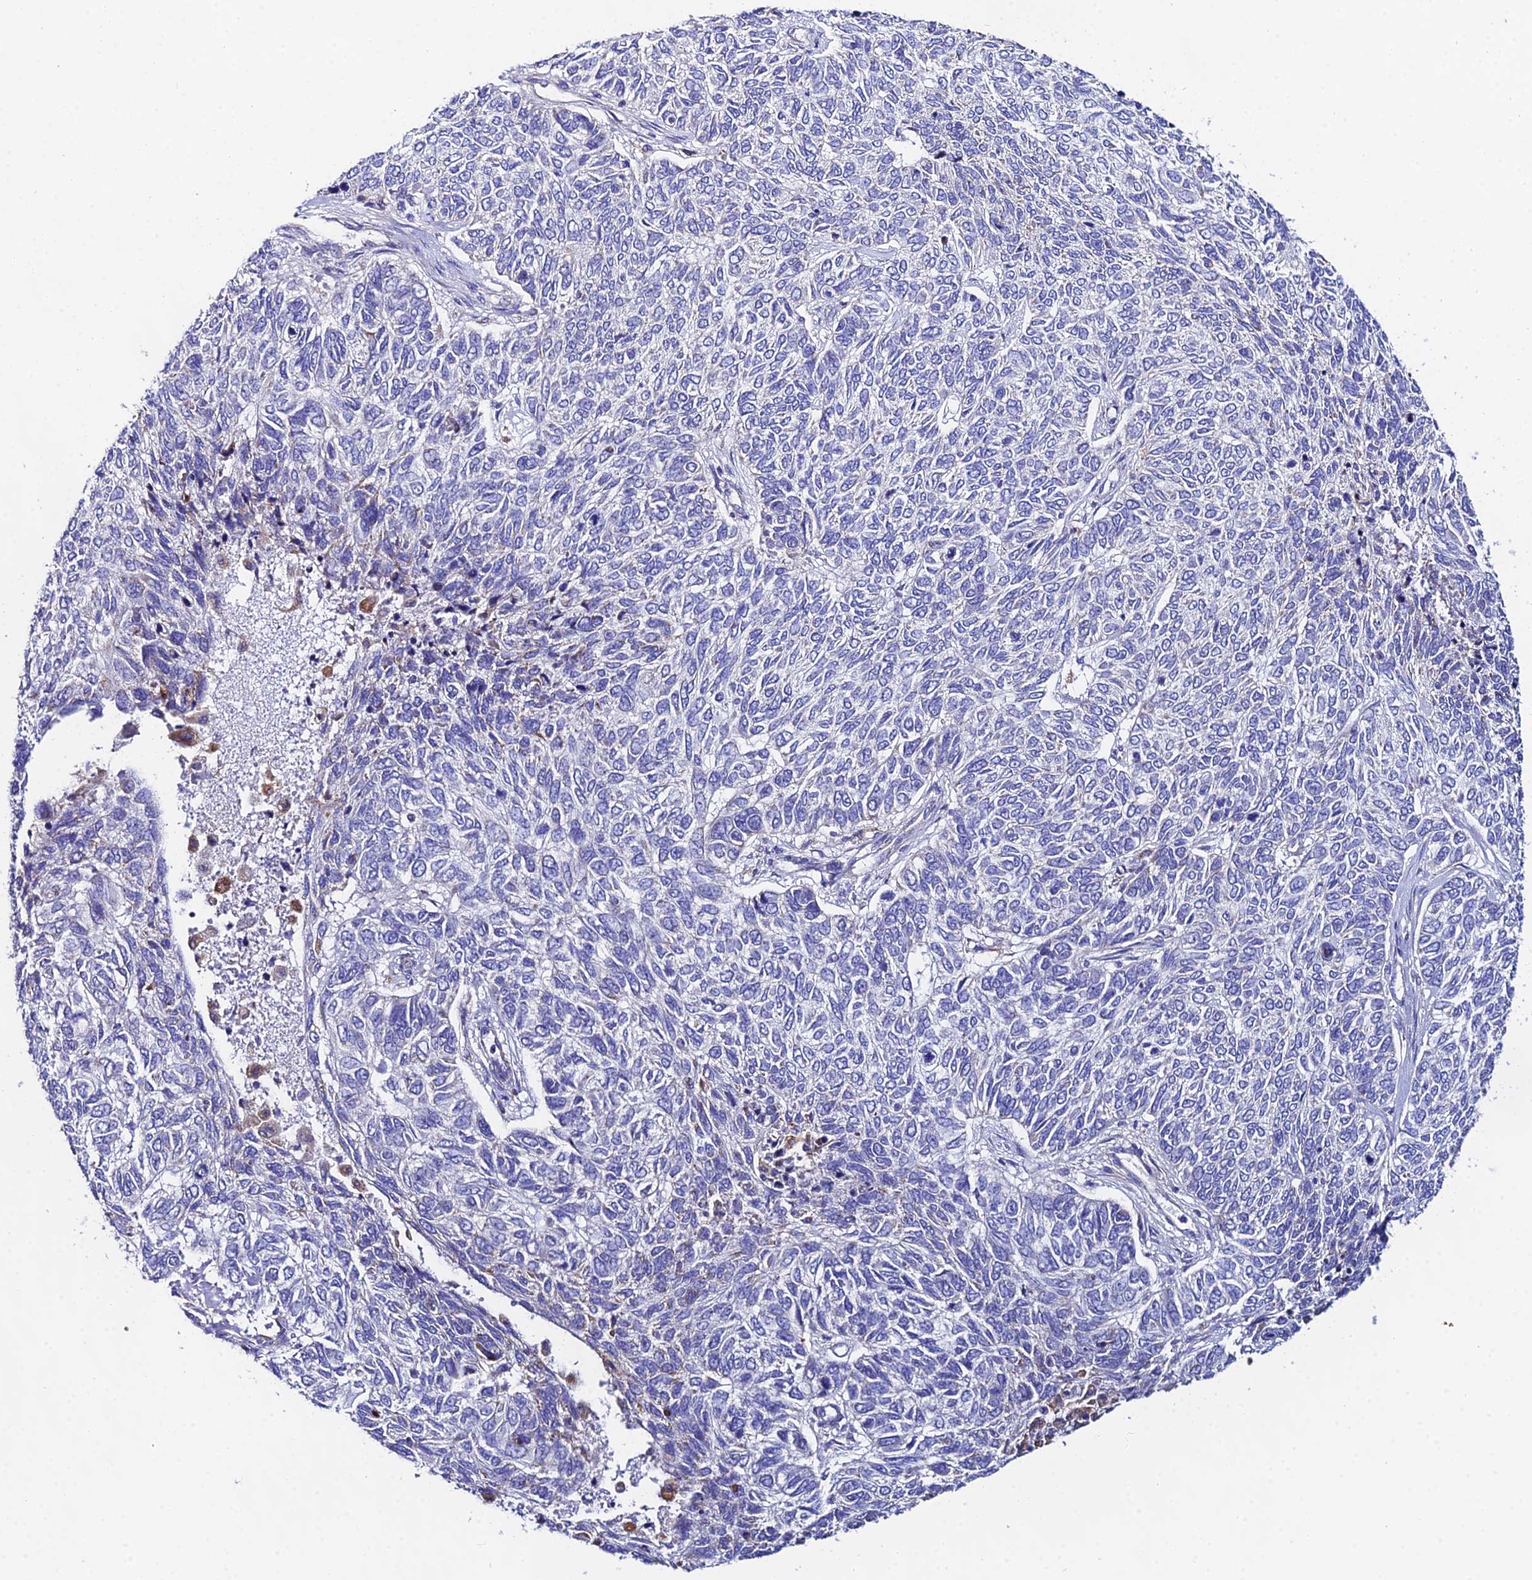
{"staining": {"intensity": "negative", "quantity": "none", "location": "none"}, "tissue": "skin cancer", "cell_type": "Tumor cells", "image_type": "cancer", "snomed": [{"axis": "morphology", "description": "Basal cell carcinoma"}, {"axis": "topography", "description": "Skin"}], "caption": "Tumor cells show no significant positivity in skin cancer.", "gene": "PPP2R2C", "patient": {"sex": "female", "age": 65}}